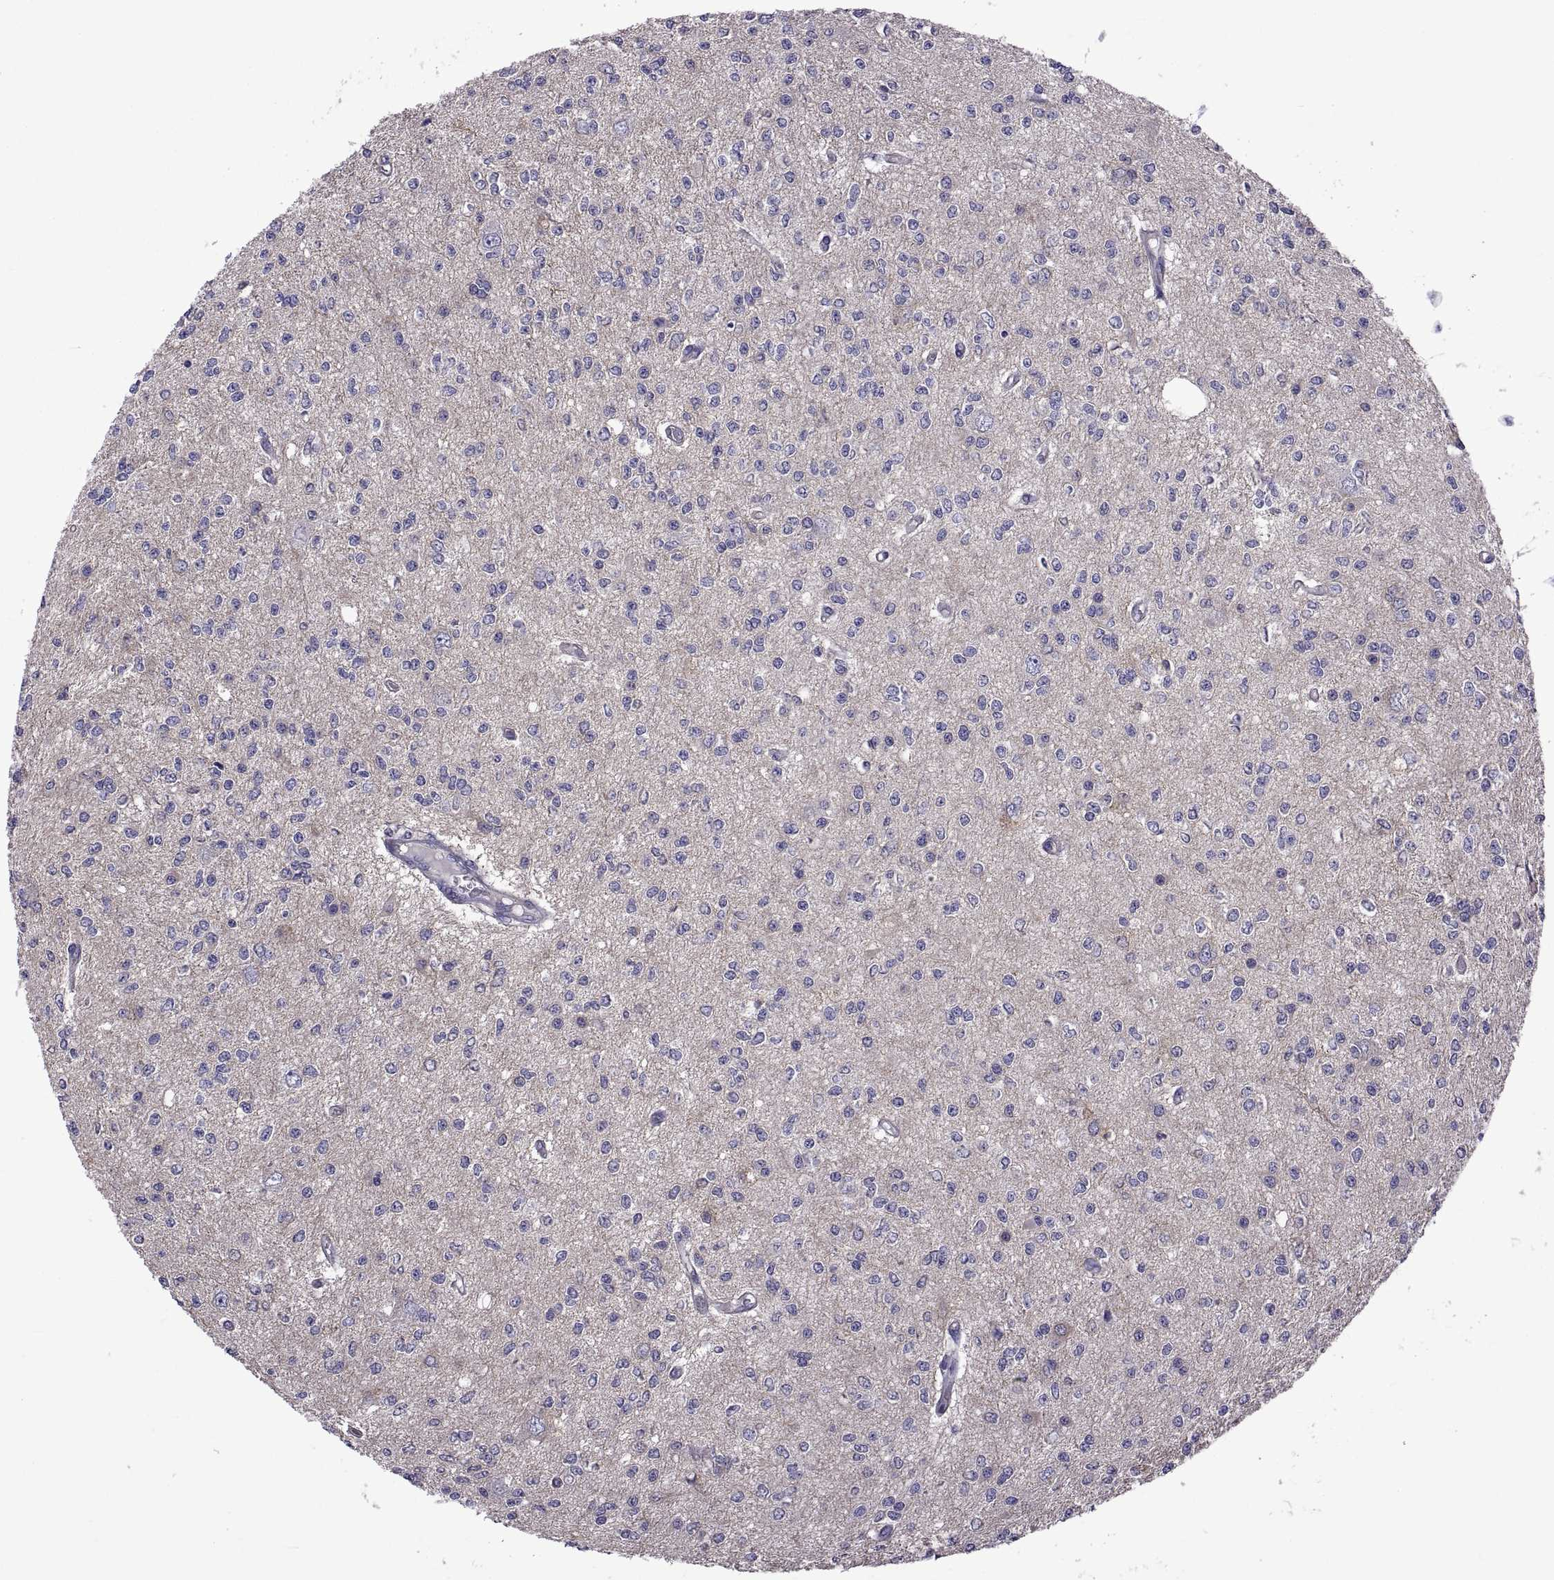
{"staining": {"intensity": "negative", "quantity": "none", "location": "none"}, "tissue": "glioma", "cell_type": "Tumor cells", "image_type": "cancer", "snomed": [{"axis": "morphology", "description": "Glioma, malignant, Low grade"}, {"axis": "topography", "description": "Brain"}], "caption": "The photomicrograph displays no staining of tumor cells in malignant glioma (low-grade).", "gene": "TMC3", "patient": {"sex": "male", "age": 67}}